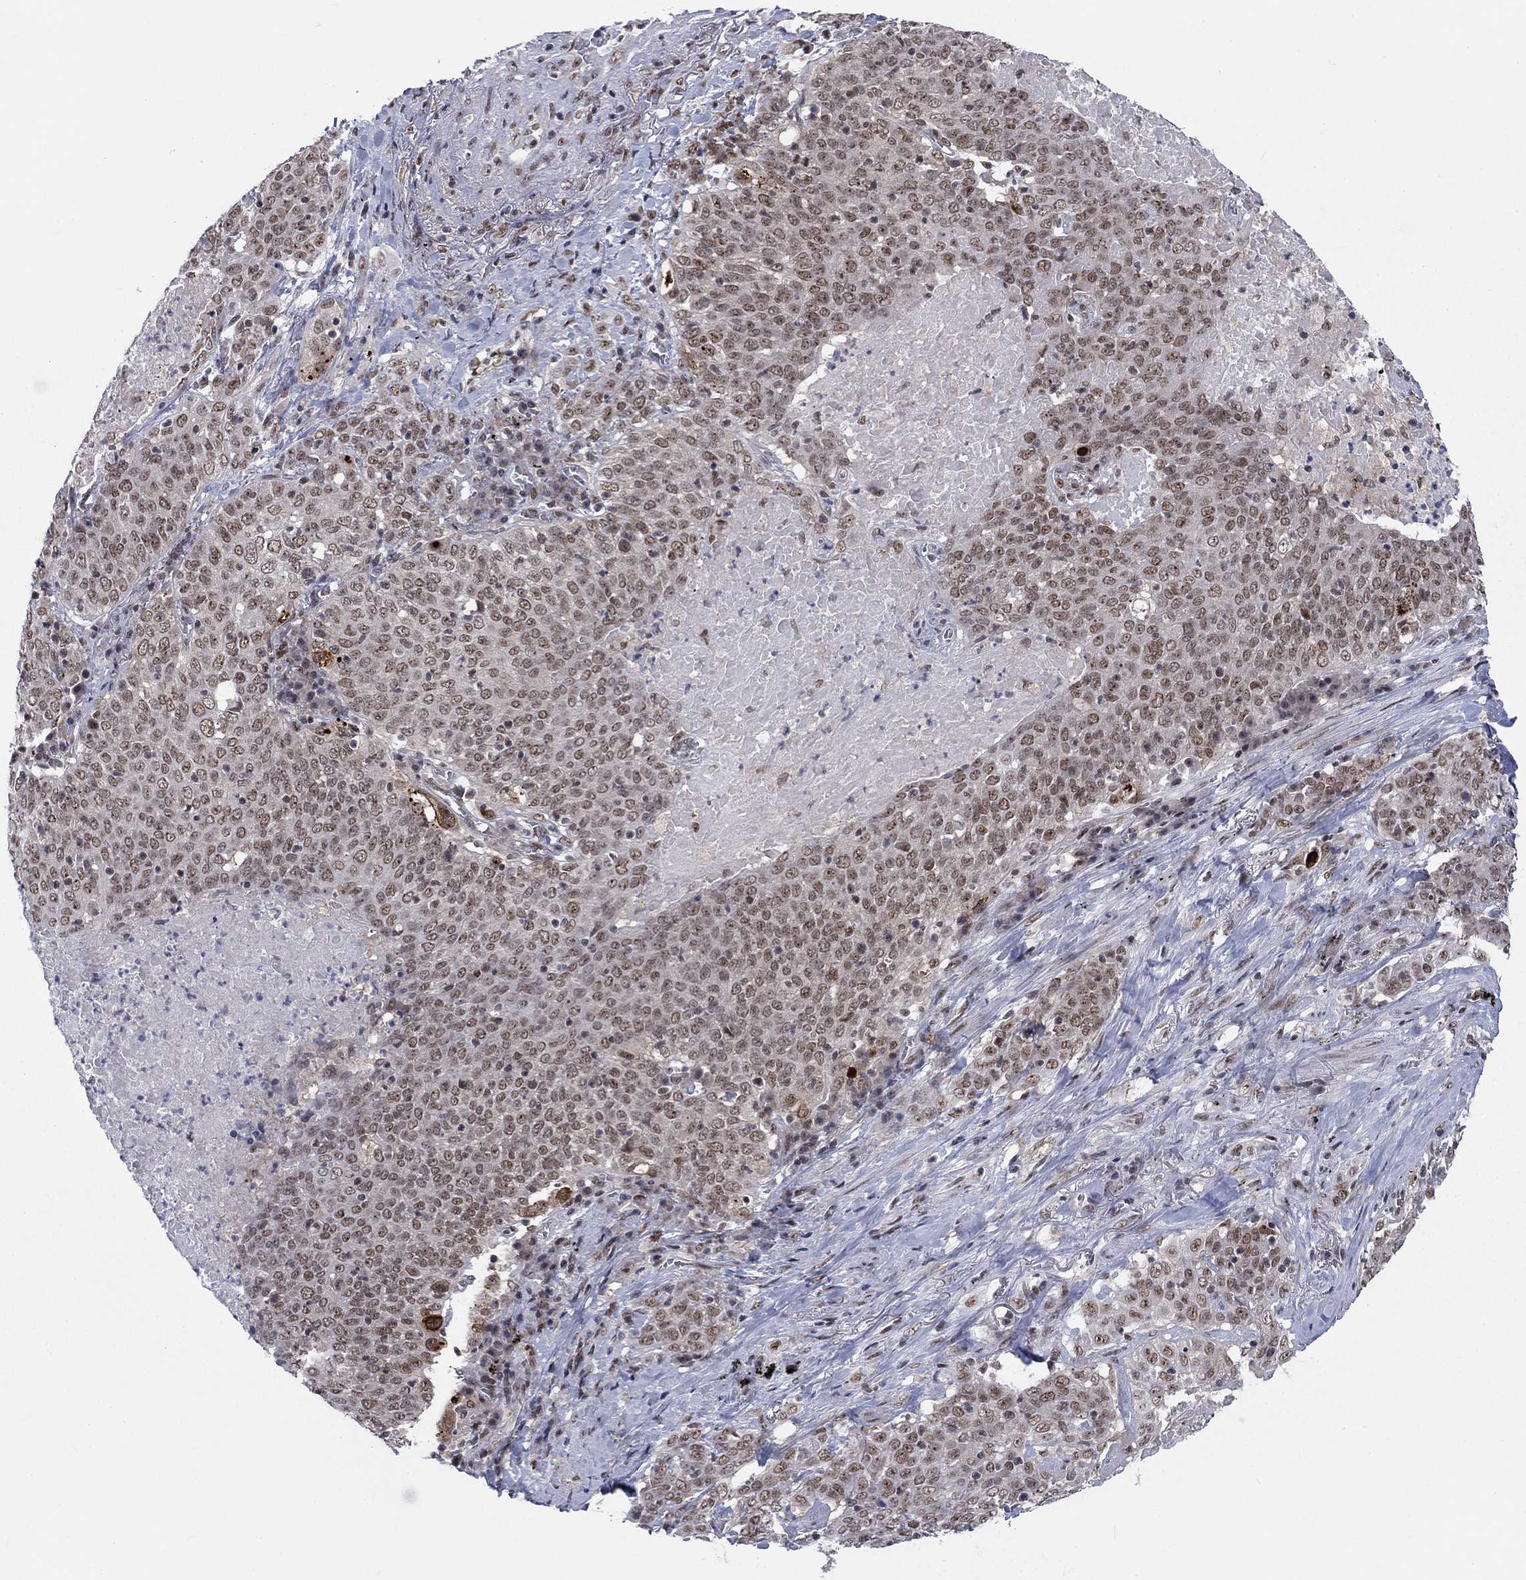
{"staining": {"intensity": "weak", "quantity": ">75%", "location": "nuclear"}, "tissue": "lung cancer", "cell_type": "Tumor cells", "image_type": "cancer", "snomed": [{"axis": "morphology", "description": "Squamous cell carcinoma, NOS"}, {"axis": "topography", "description": "Lung"}], "caption": "Tumor cells display weak nuclear expression in approximately >75% of cells in lung cancer (squamous cell carcinoma).", "gene": "FYTTD1", "patient": {"sex": "male", "age": 82}}